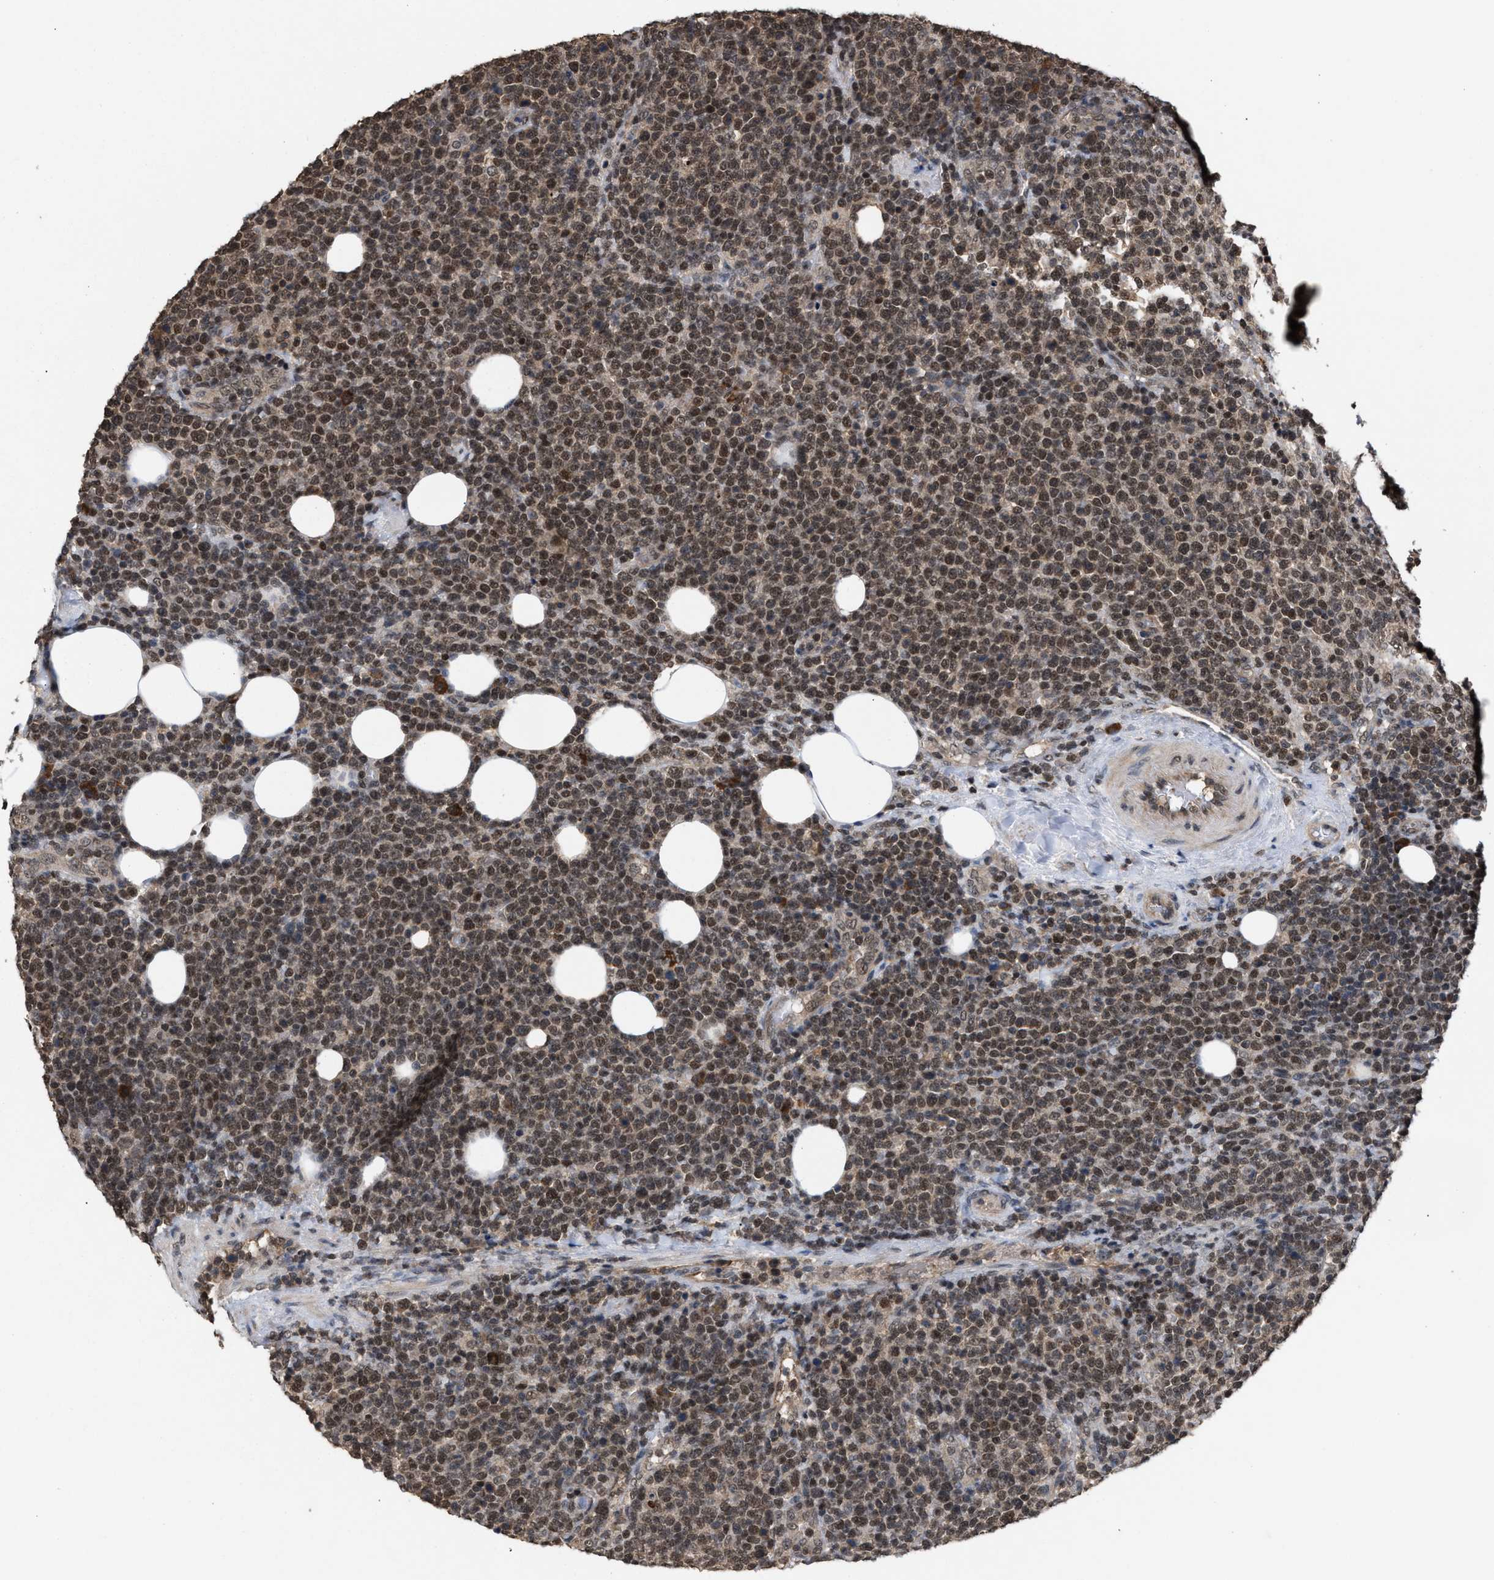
{"staining": {"intensity": "moderate", "quantity": ">75%", "location": "nuclear"}, "tissue": "lymphoma", "cell_type": "Tumor cells", "image_type": "cancer", "snomed": [{"axis": "morphology", "description": "Malignant lymphoma, non-Hodgkin's type, High grade"}, {"axis": "topography", "description": "Lymph node"}], "caption": "Immunohistochemistry (DAB (3,3'-diaminobenzidine)) staining of lymphoma shows moderate nuclear protein expression in about >75% of tumor cells.", "gene": "C9orf78", "patient": {"sex": "male", "age": 61}}